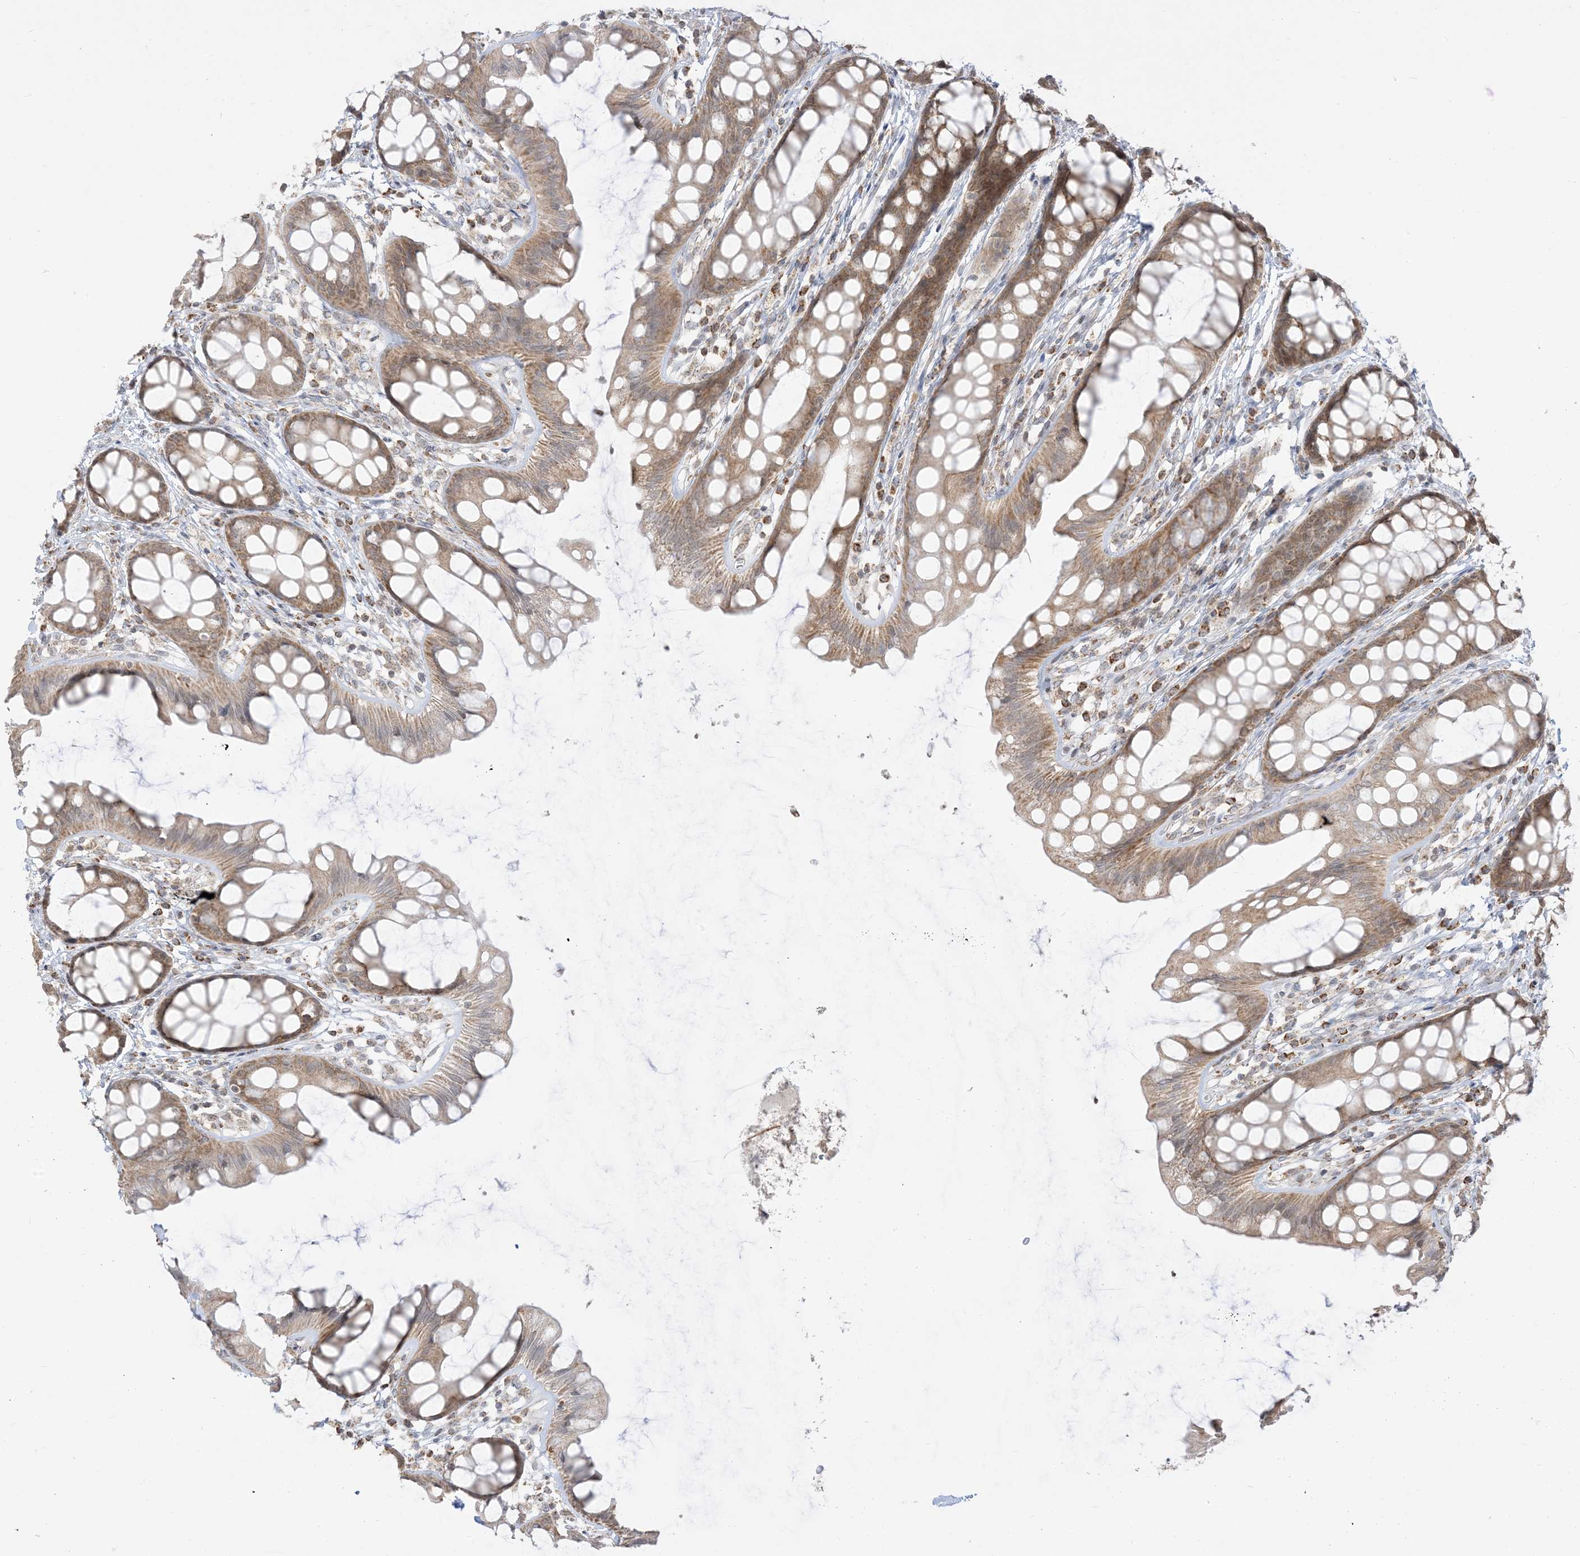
{"staining": {"intensity": "moderate", "quantity": ">75%", "location": "cytoplasmic/membranous"}, "tissue": "rectum", "cell_type": "Glandular cells", "image_type": "normal", "snomed": [{"axis": "morphology", "description": "Normal tissue, NOS"}, {"axis": "topography", "description": "Rectum"}], "caption": "High-power microscopy captured an IHC photomicrograph of unremarkable rectum, revealing moderate cytoplasmic/membranous expression in about >75% of glandular cells. (brown staining indicates protein expression, while blue staining denotes nuclei).", "gene": "KANSL3", "patient": {"sex": "female", "age": 65}}